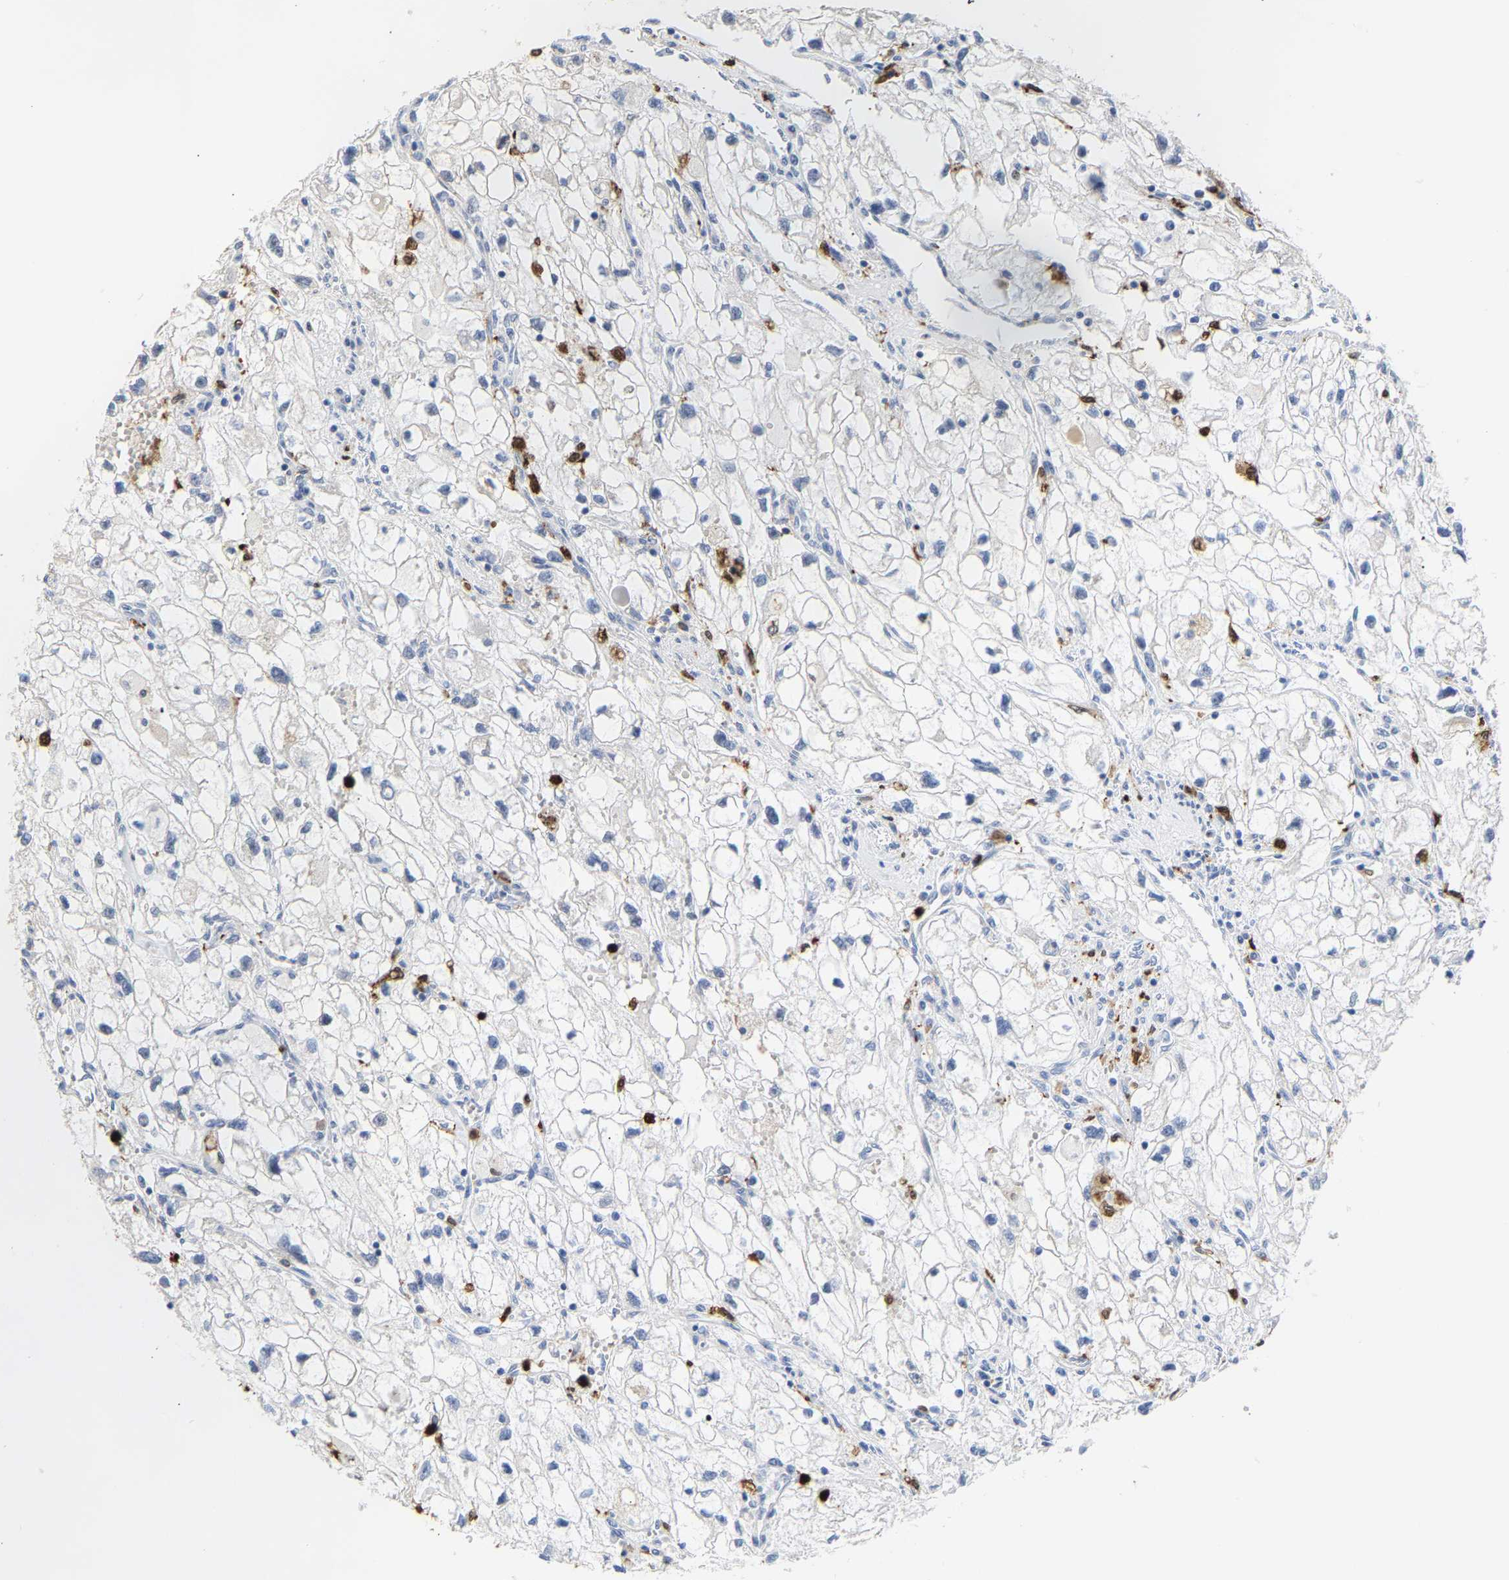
{"staining": {"intensity": "negative", "quantity": "none", "location": "none"}, "tissue": "renal cancer", "cell_type": "Tumor cells", "image_type": "cancer", "snomed": [{"axis": "morphology", "description": "Adenocarcinoma, NOS"}, {"axis": "topography", "description": "Kidney"}], "caption": "This histopathology image is of renal cancer stained with immunohistochemistry (IHC) to label a protein in brown with the nuclei are counter-stained blue. There is no staining in tumor cells.", "gene": "TDRD7", "patient": {"sex": "female", "age": 70}}